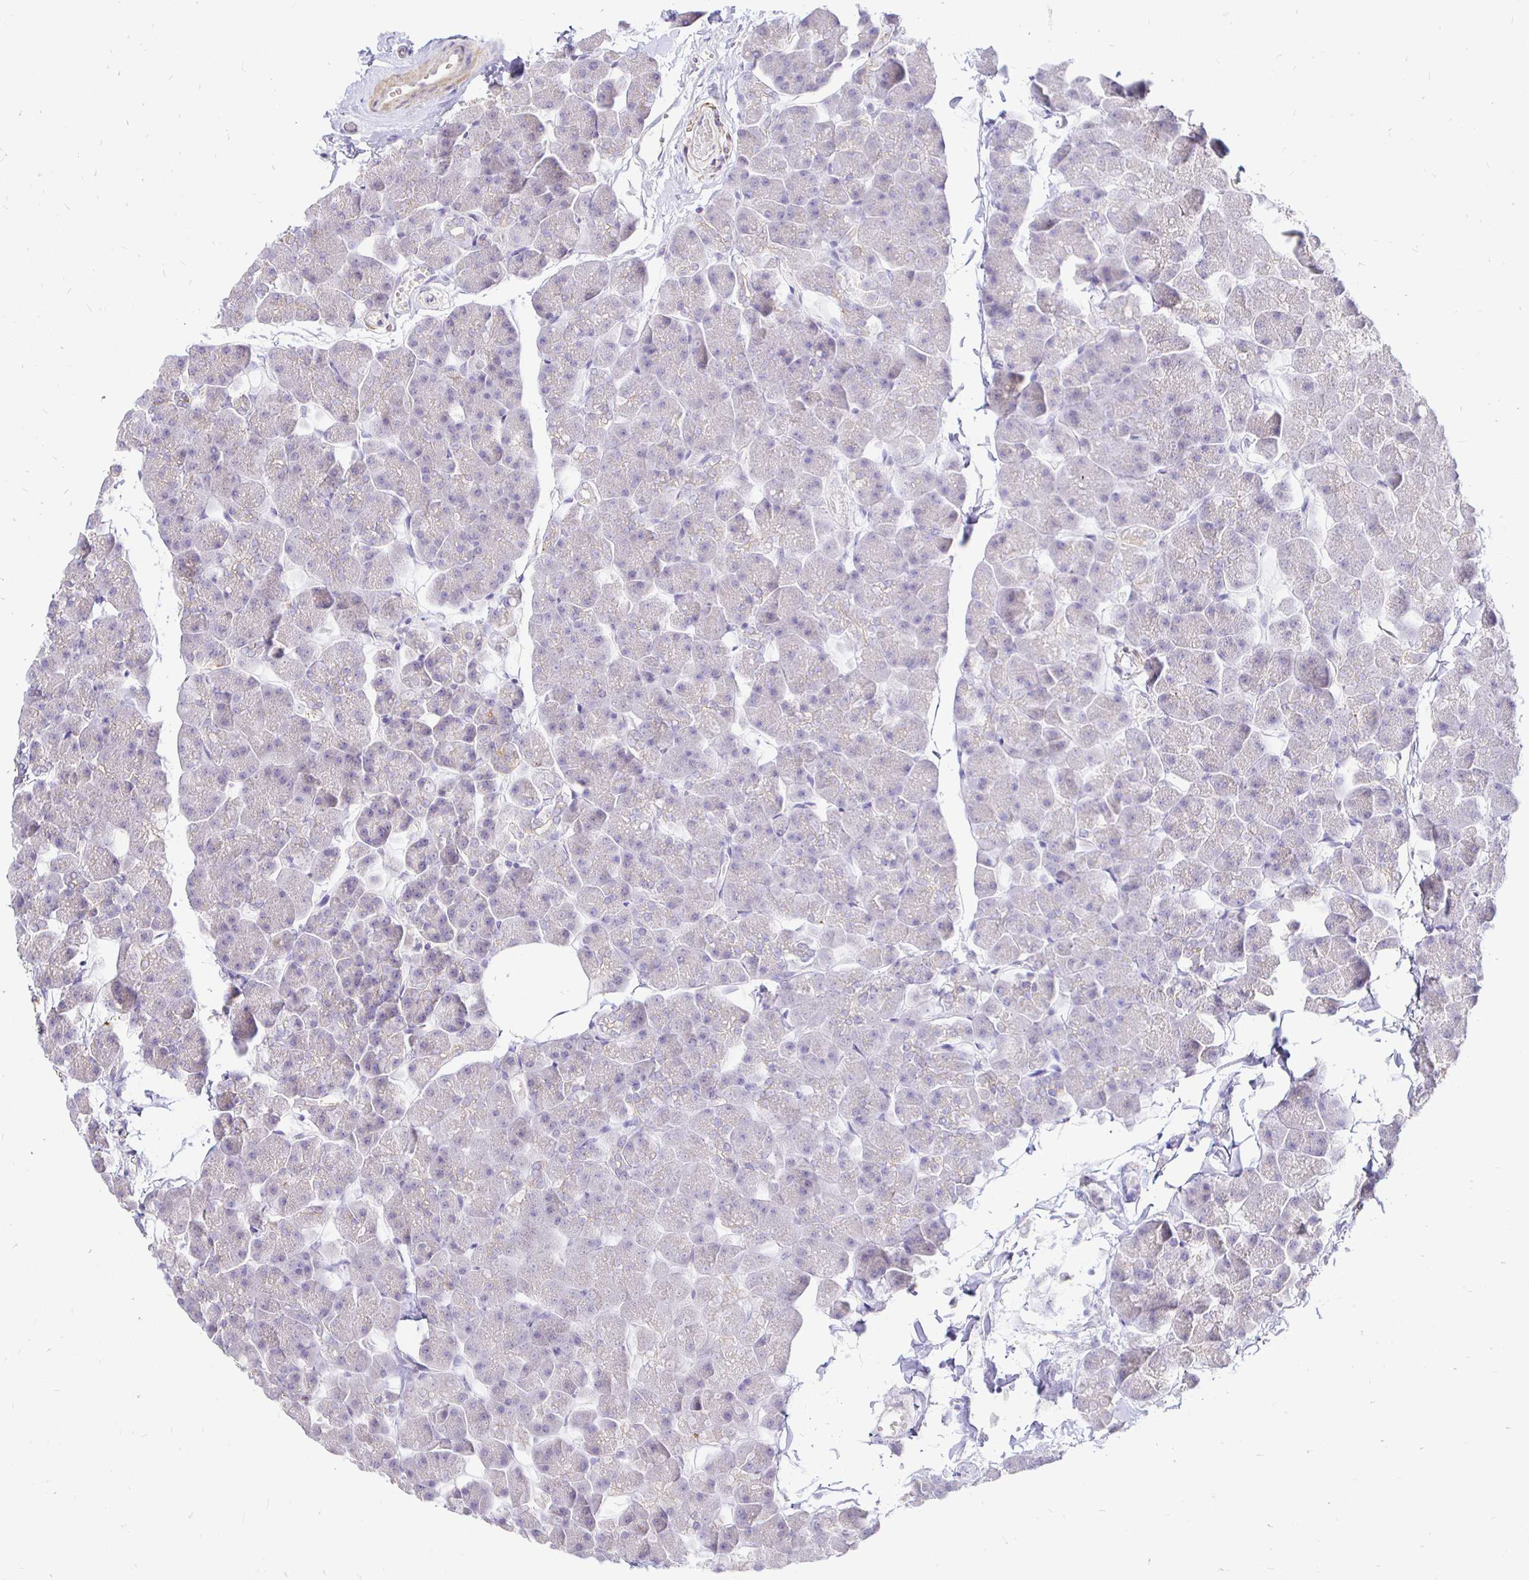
{"staining": {"intensity": "negative", "quantity": "none", "location": "none"}, "tissue": "pancreas", "cell_type": "Exocrine glandular cells", "image_type": "normal", "snomed": [{"axis": "morphology", "description": "Normal tissue, NOS"}, {"axis": "topography", "description": "Pancreas"}], "caption": "The photomicrograph exhibits no significant staining in exocrine glandular cells of pancreas.", "gene": "NECAB1", "patient": {"sex": "male", "age": 35}}